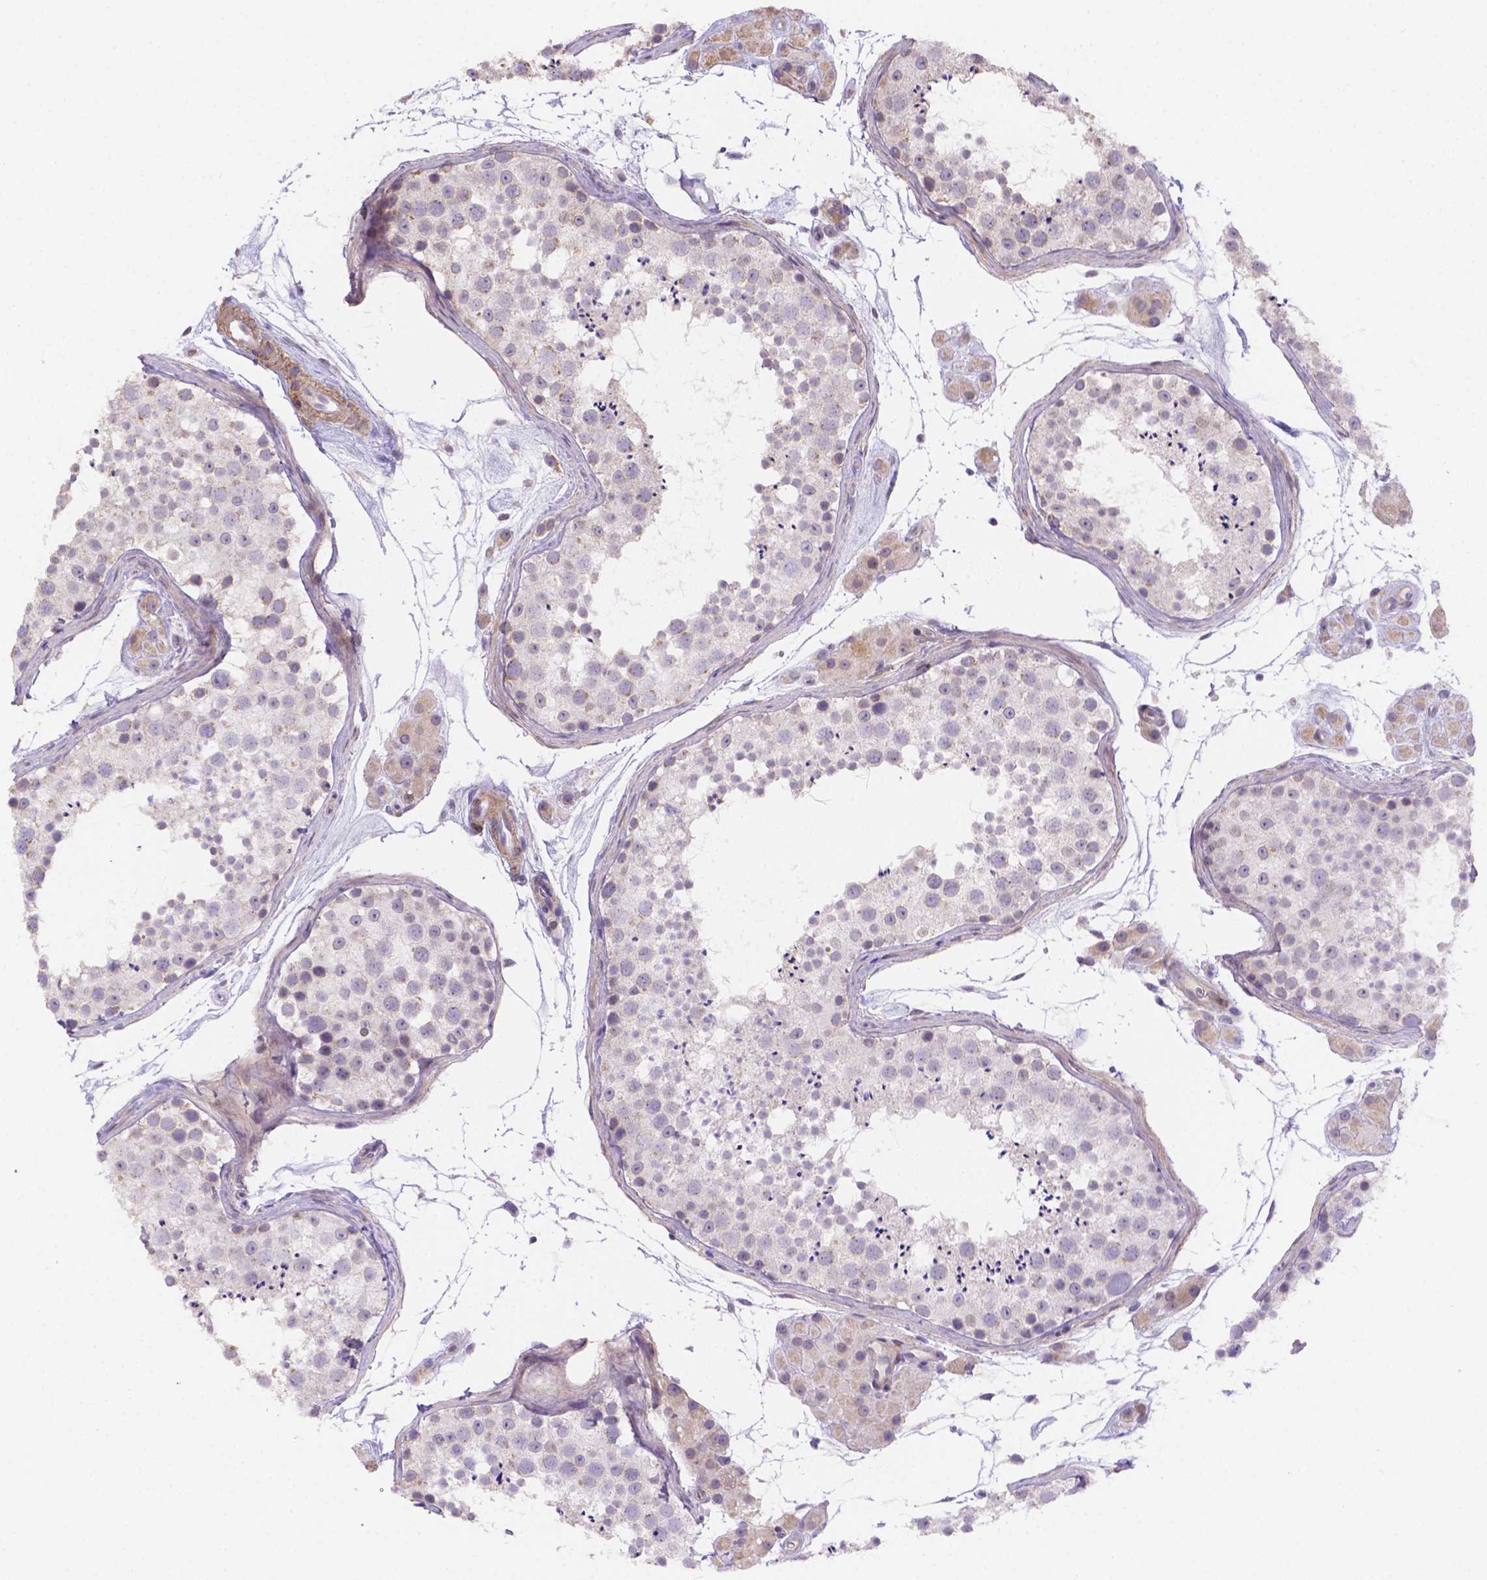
{"staining": {"intensity": "negative", "quantity": "none", "location": "none"}, "tissue": "testis", "cell_type": "Cells in seminiferous ducts", "image_type": "normal", "snomed": [{"axis": "morphology", "description": "Normal tissue, NOS"}, {"axis": "topography", "description": "Testis"}], "caption": "Immunohistochemical staining of unremarkable testis reveals no significant positivity in cells in seminiferous ducts. The staining was performed using DAB to visualize the protein expression in brown, while the nuclei were stained in blue with hematoxylin (Magnification: 20x).", "gene": "NXPE2", "patient": {"sex": "male", "age": 41}}